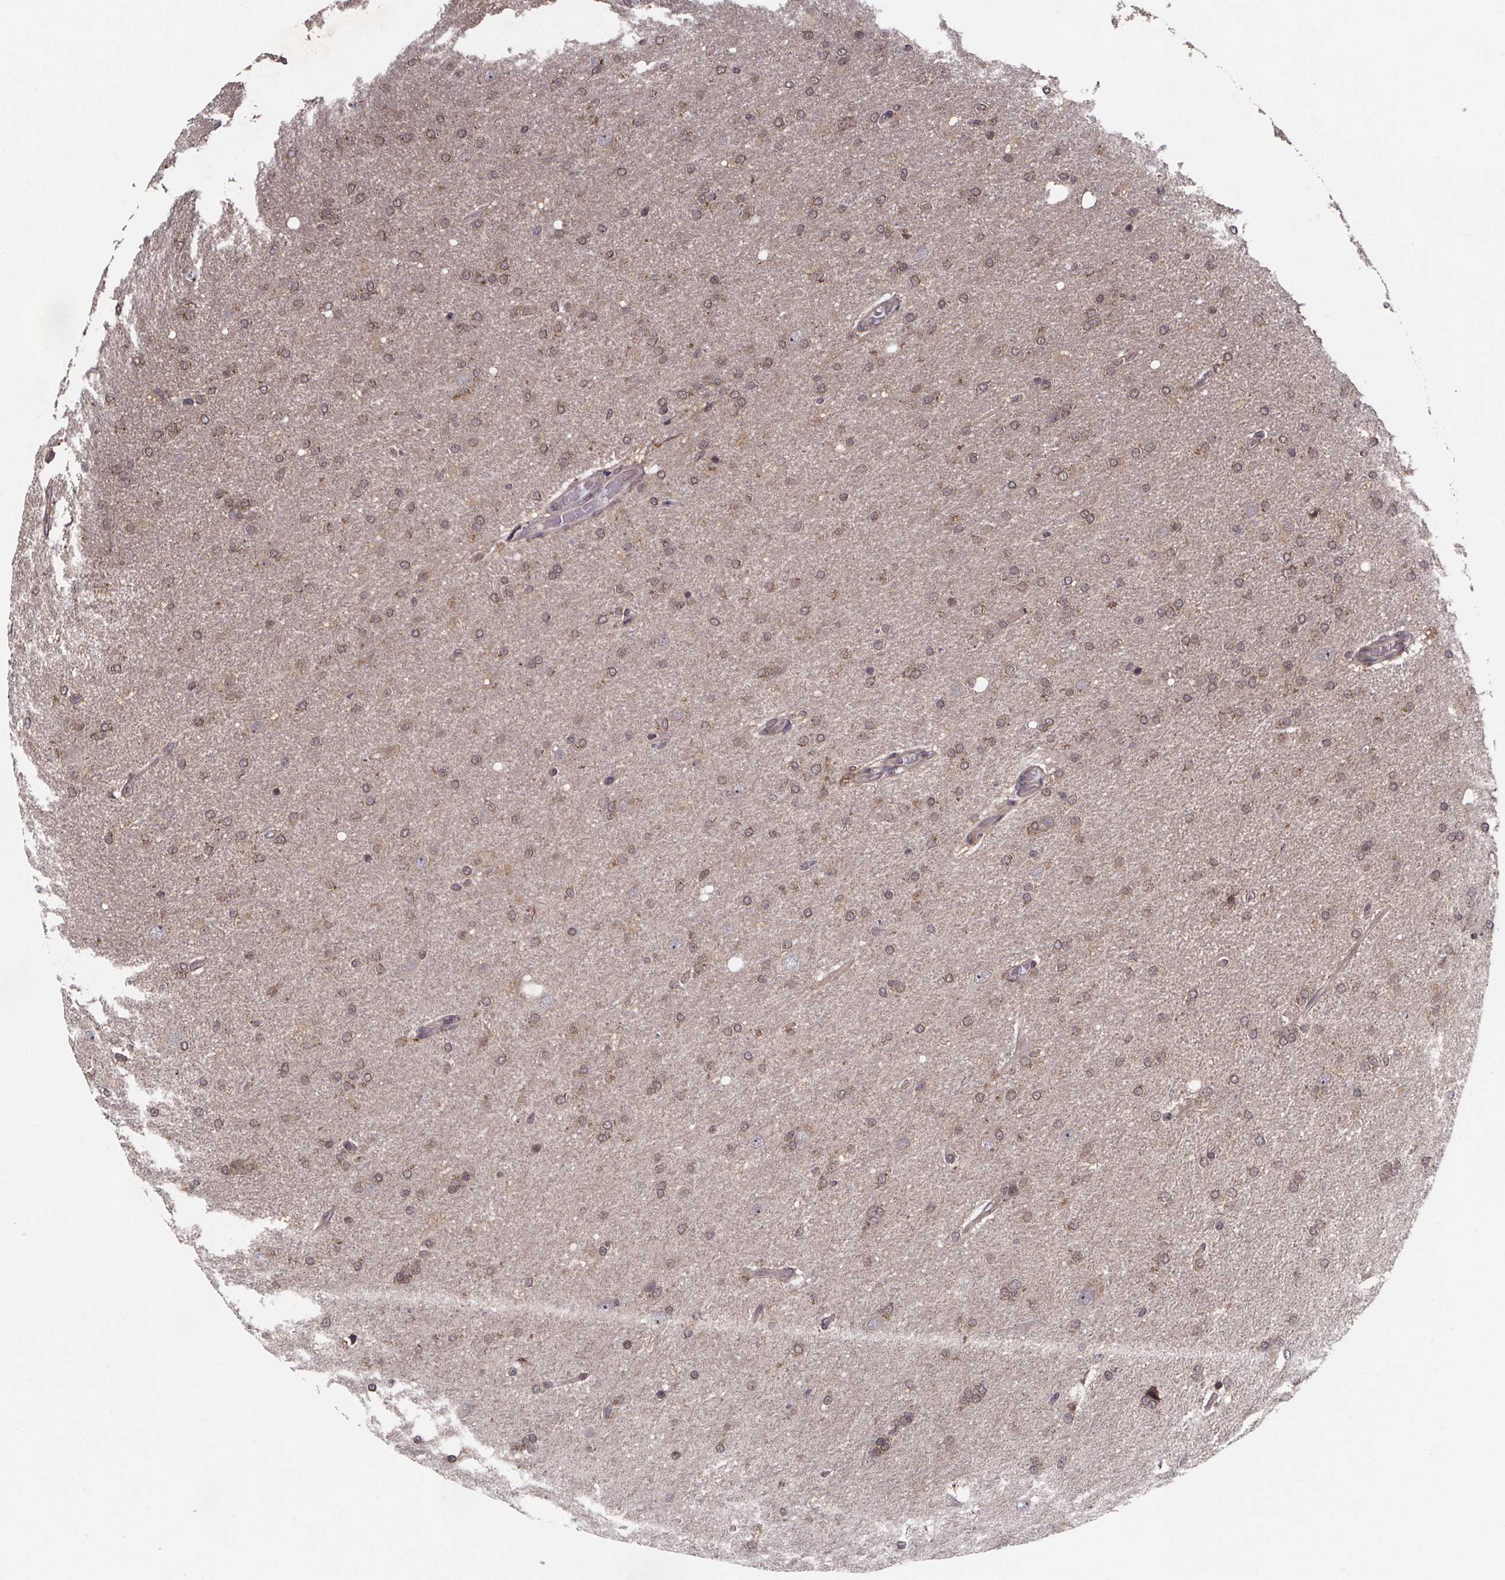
{"staining": {"intensity": "weak", "quantity": "<25%", "location": "cytoplasmic/membranous"}, "tissue": "glioma", "cell_type": "Tumor cells", "image_type": "cancer", "snomed": [{"axis": "morphology", "description": "Glioma, malignant, High grade"}, {"axis": "topography", "description": "Cerebral cortex"}], "caption": "A micrograph of malignant glioma (high-grade) stained for a protein reveals no brown staining in tumor cells.", "gene": "FN3KRP", "patient": {"sex": "male", "age": 70}}